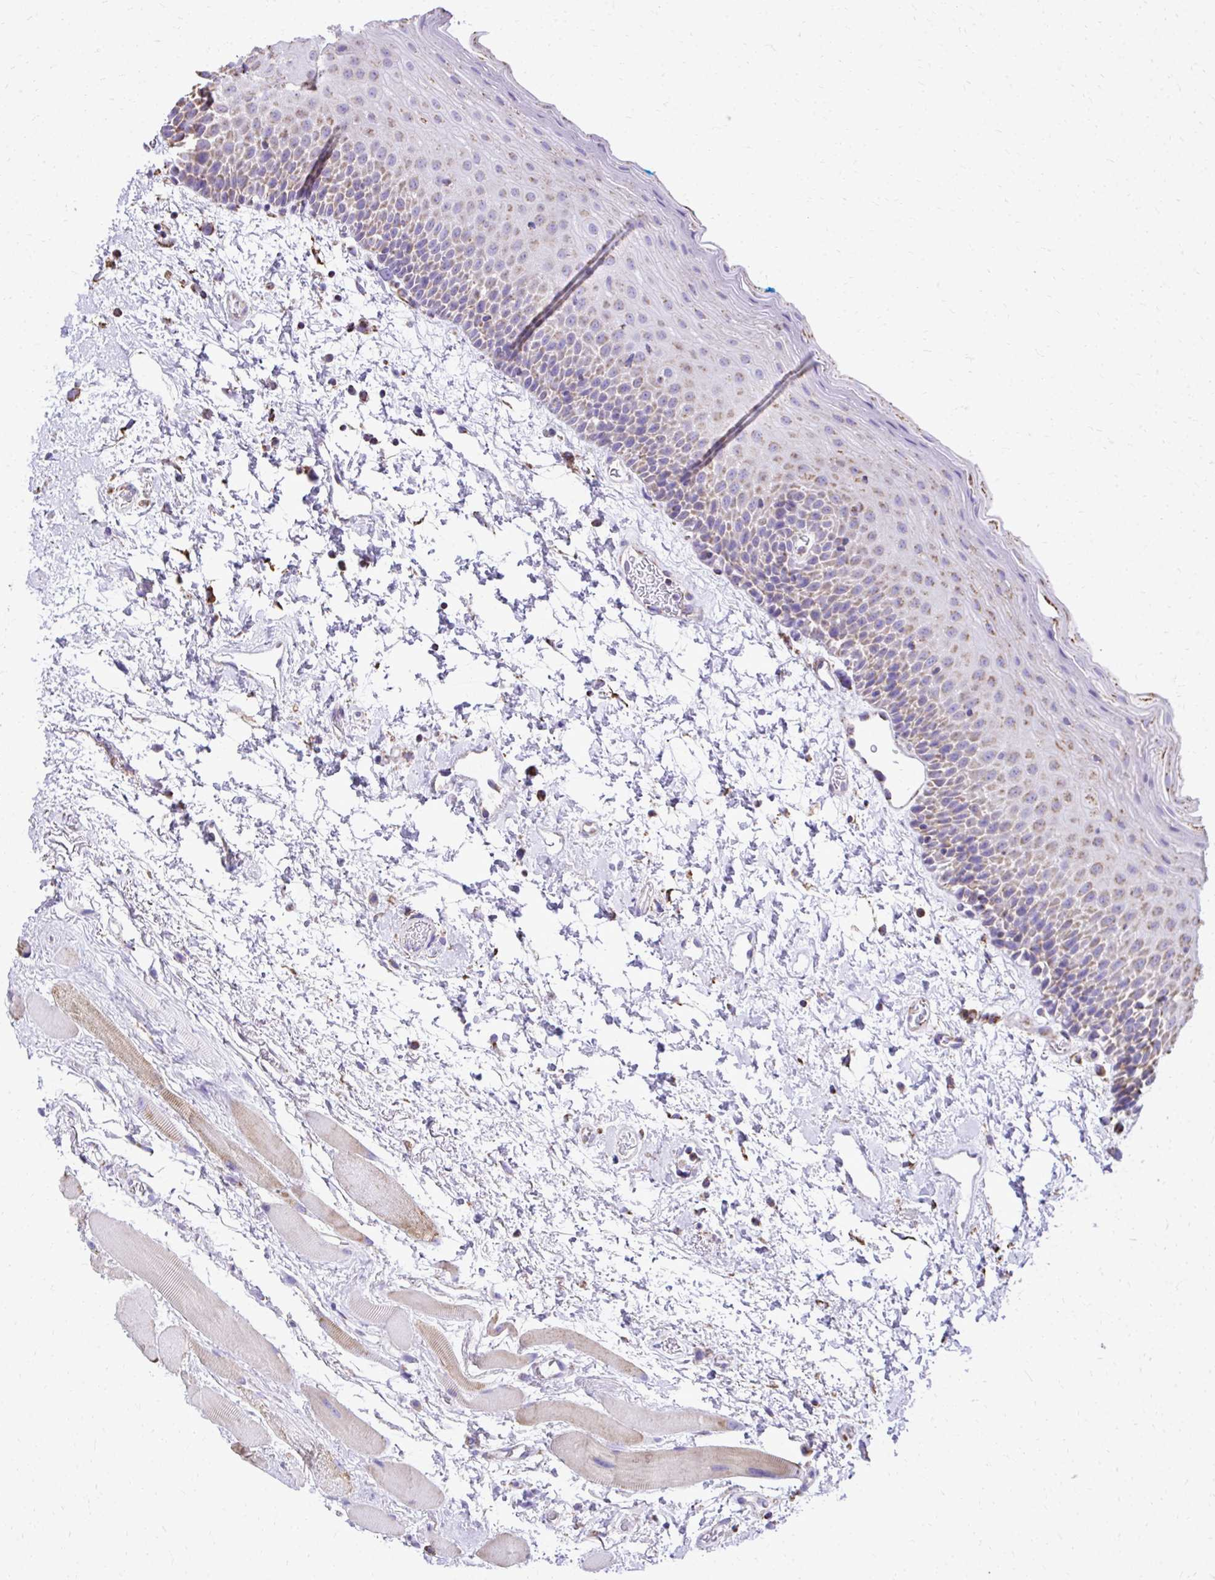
{"staining": {"intensity": "weak", "quantity": ">75%", "location": "cytoplasmic/membranous"}, "tissue": "oral mucosa", "cell_type": "Squamous epithelial cells", "image_type": "normal", "snomed": [{"axis": "morphology", "description": "Normal tissue, NOS"}, {"axis": "topography", "description": "Oral tissue"}], "caption": "Normal oral mucosa was stained to show a protein in brown. There is low levels of weak cytoplasmic/membranous expression in approximately >75% of squamous epithelial cells. (DAB = brown stain, brightfield microscopy at high magnification).", "gene": "MPZL2", "patient": {"sex": "female", "age": 82}}